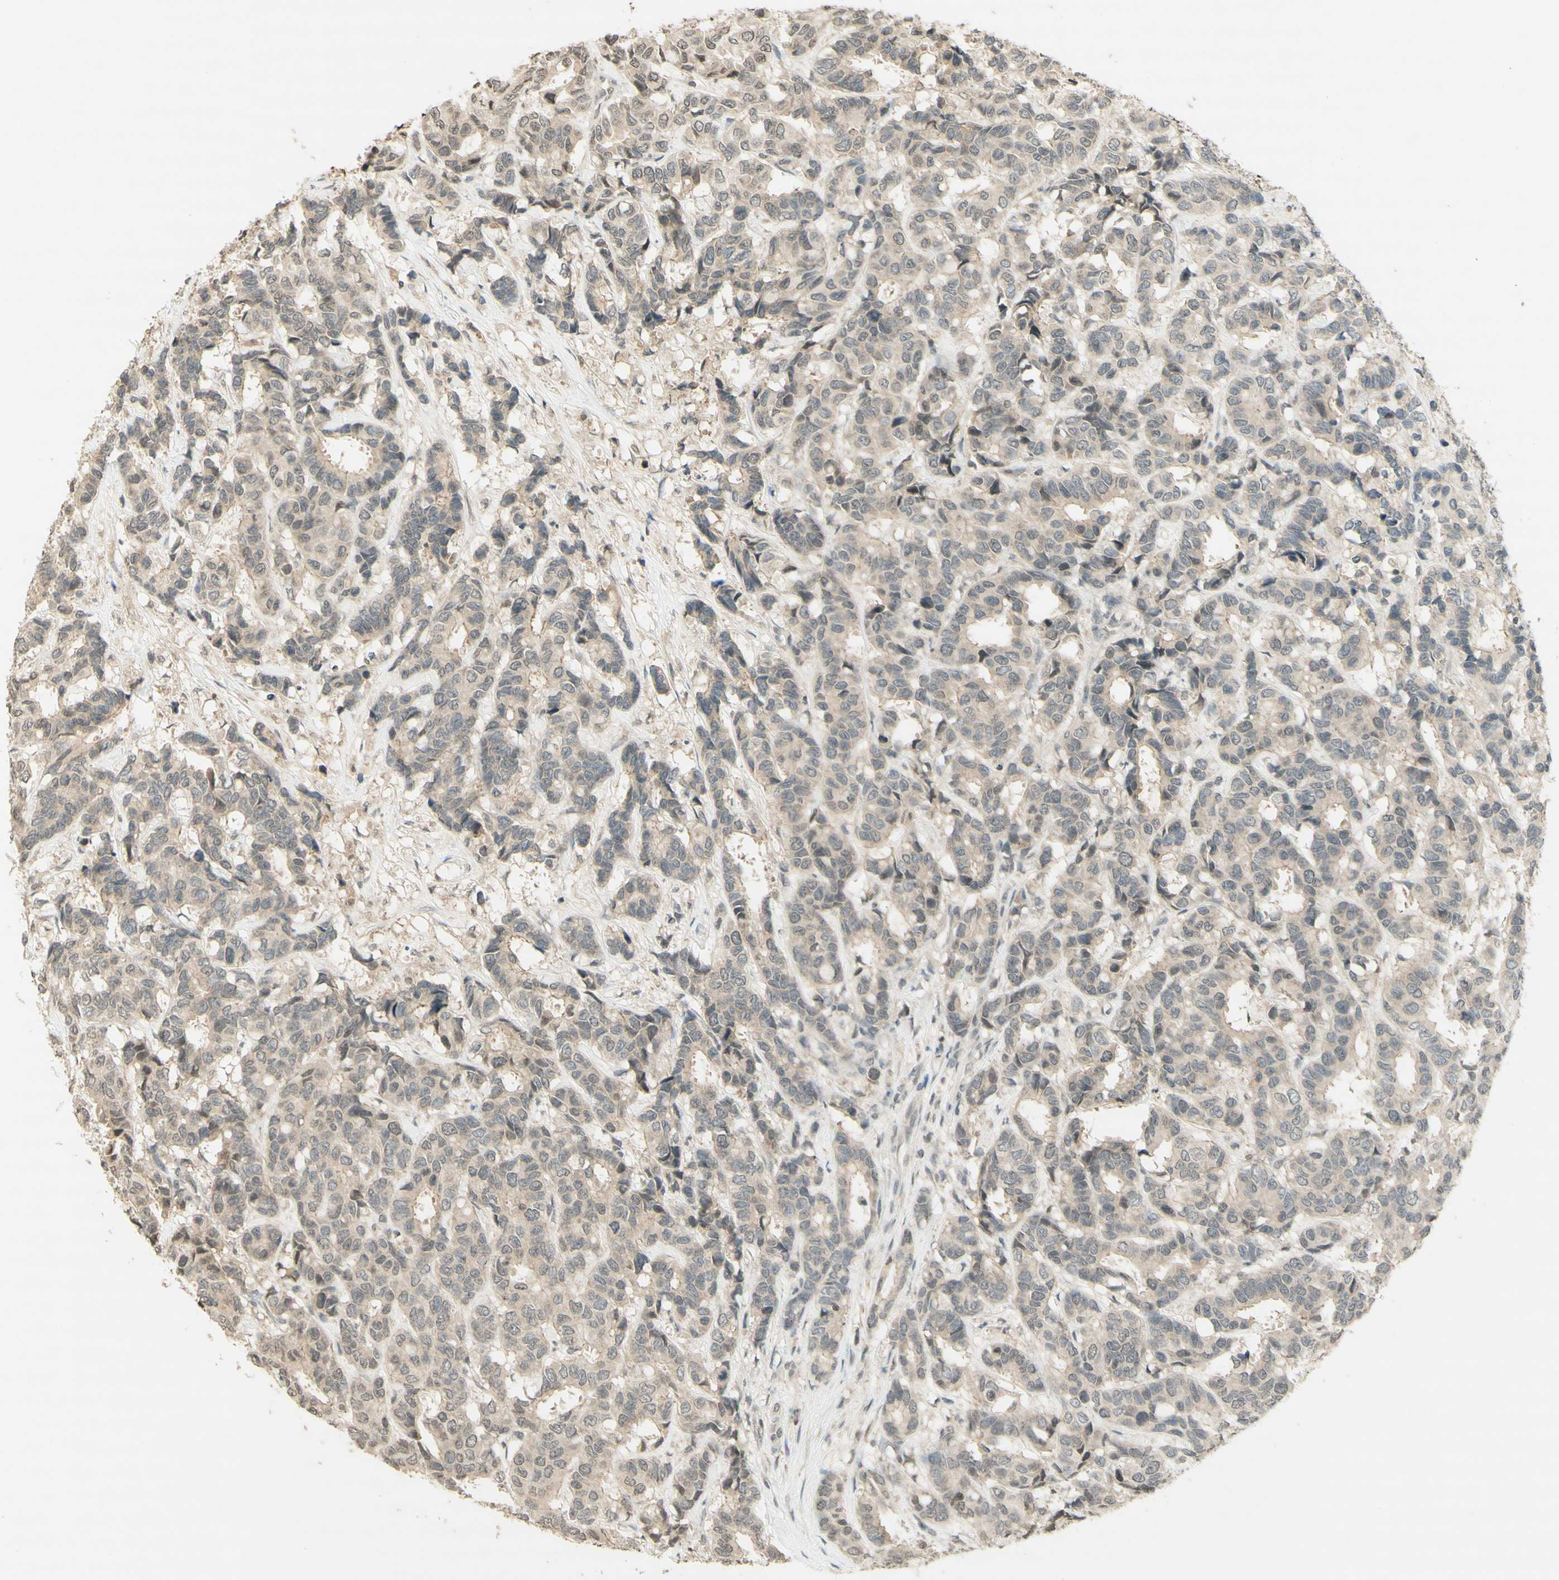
{"staining": {"intensity": "weak", "quantity": ">75%", "location": "cytoplasmic/membranous"}, "tissue": "breast cancer", "cell_type": "Tumor cells", "image_type": "cancer", "snomed": [{"axis": "morphology", "description": "Duct carcinoma"}, {"axis": "topography", "description": "Breast"}], "caption": "IHC (DAB (3,3'-diaminobenzidine)) staining of breast intraductal carcinoma demonstrates weak cytoplasmic/membranous protein positivity in about >75% of tumor cells.", "gene": "GLI1", "patient": {"sex": "female", "age": 87}}